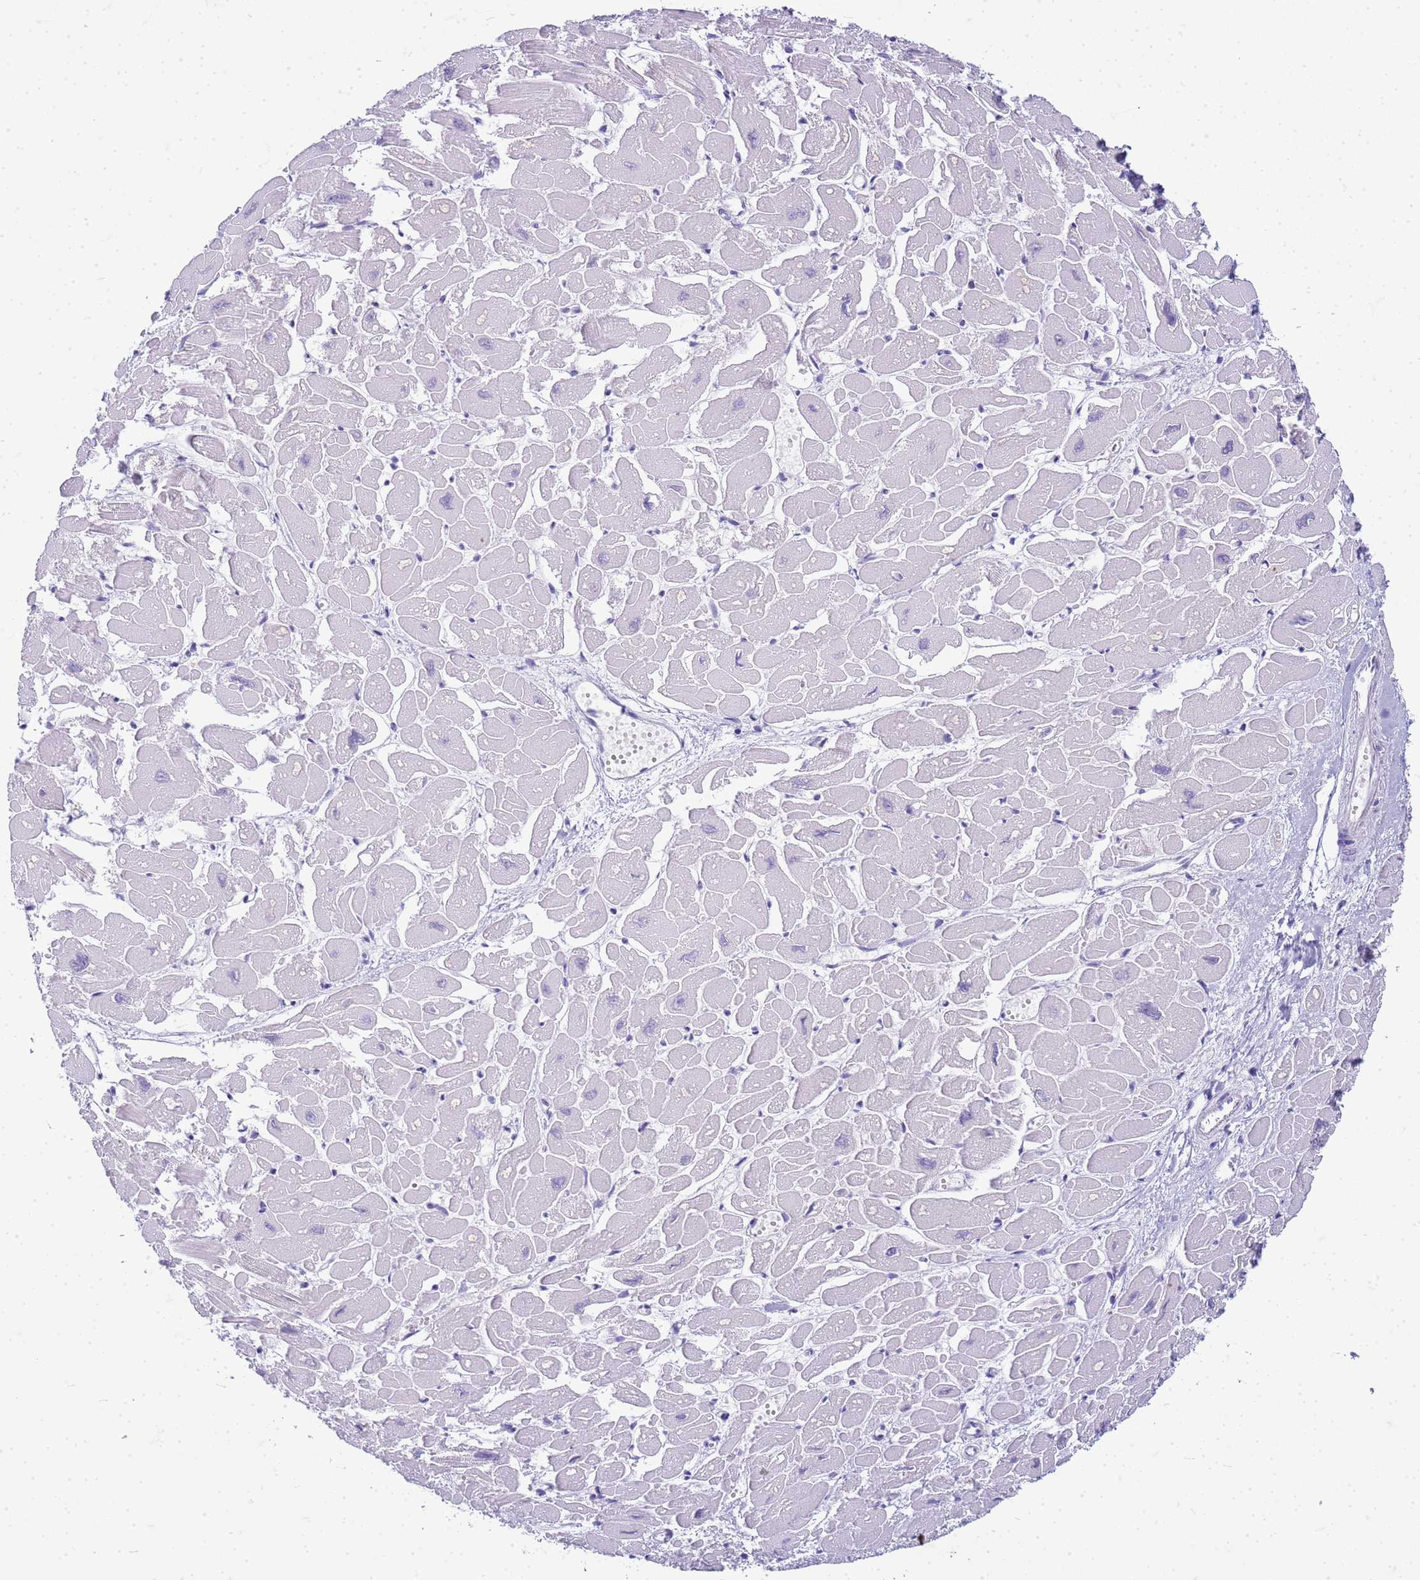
{"staining": {"intensity": "negative", "quantity": "none", "location": "none"}, "tissue": "heart muscle", "cell_type": "Cardiomyocytes", "image_type": "normal", "snomed": [{"axis": "morphology", "description": "Normal tissue, NOS"}, {"axis": "topography", "description": "Heart"}], "caption": "The image demonstrates no significant positivity in cardiomyocytes of heart muscle.", "gene": "CFAP100", "patient": {"sex": "male", "age": 54}}